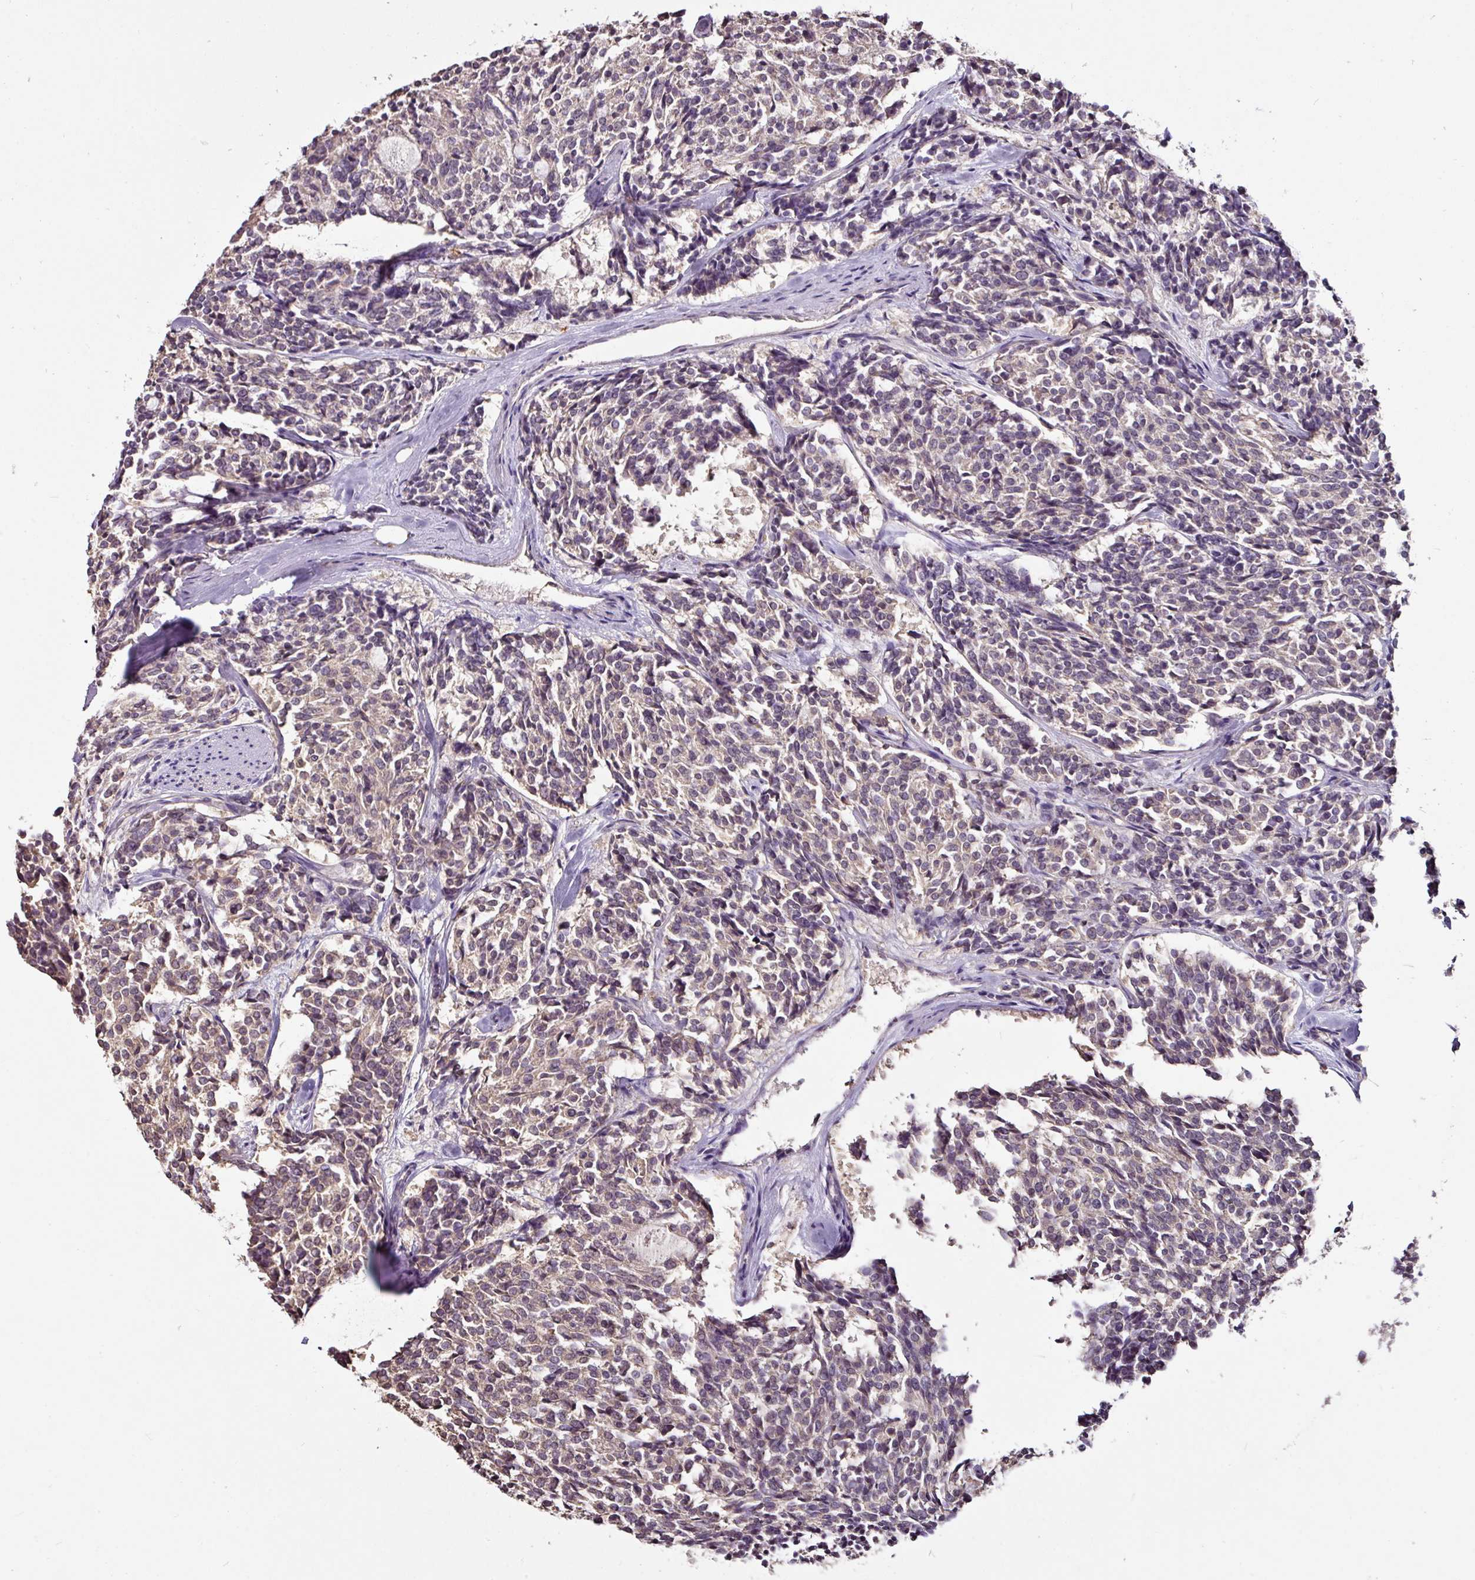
{"staining": {"intensity": "weak", "quantity": "<25%", "location": "cytoplasmic/membranous"}, "tissue": "carcinoid", "cell_type": "Tumor cells", "image_type": "cancer", "snomed": [{"axis": "morphology", "description": "Carcinoid, malignant, NOS"}, {"axis": "topography", "description": "Pancreas"}], "caption": "Image shows no significant protein positivity in tumor cells of carcinoid.", "gene": "RPL38", "patient": {"sex": "female", "age": 54}}